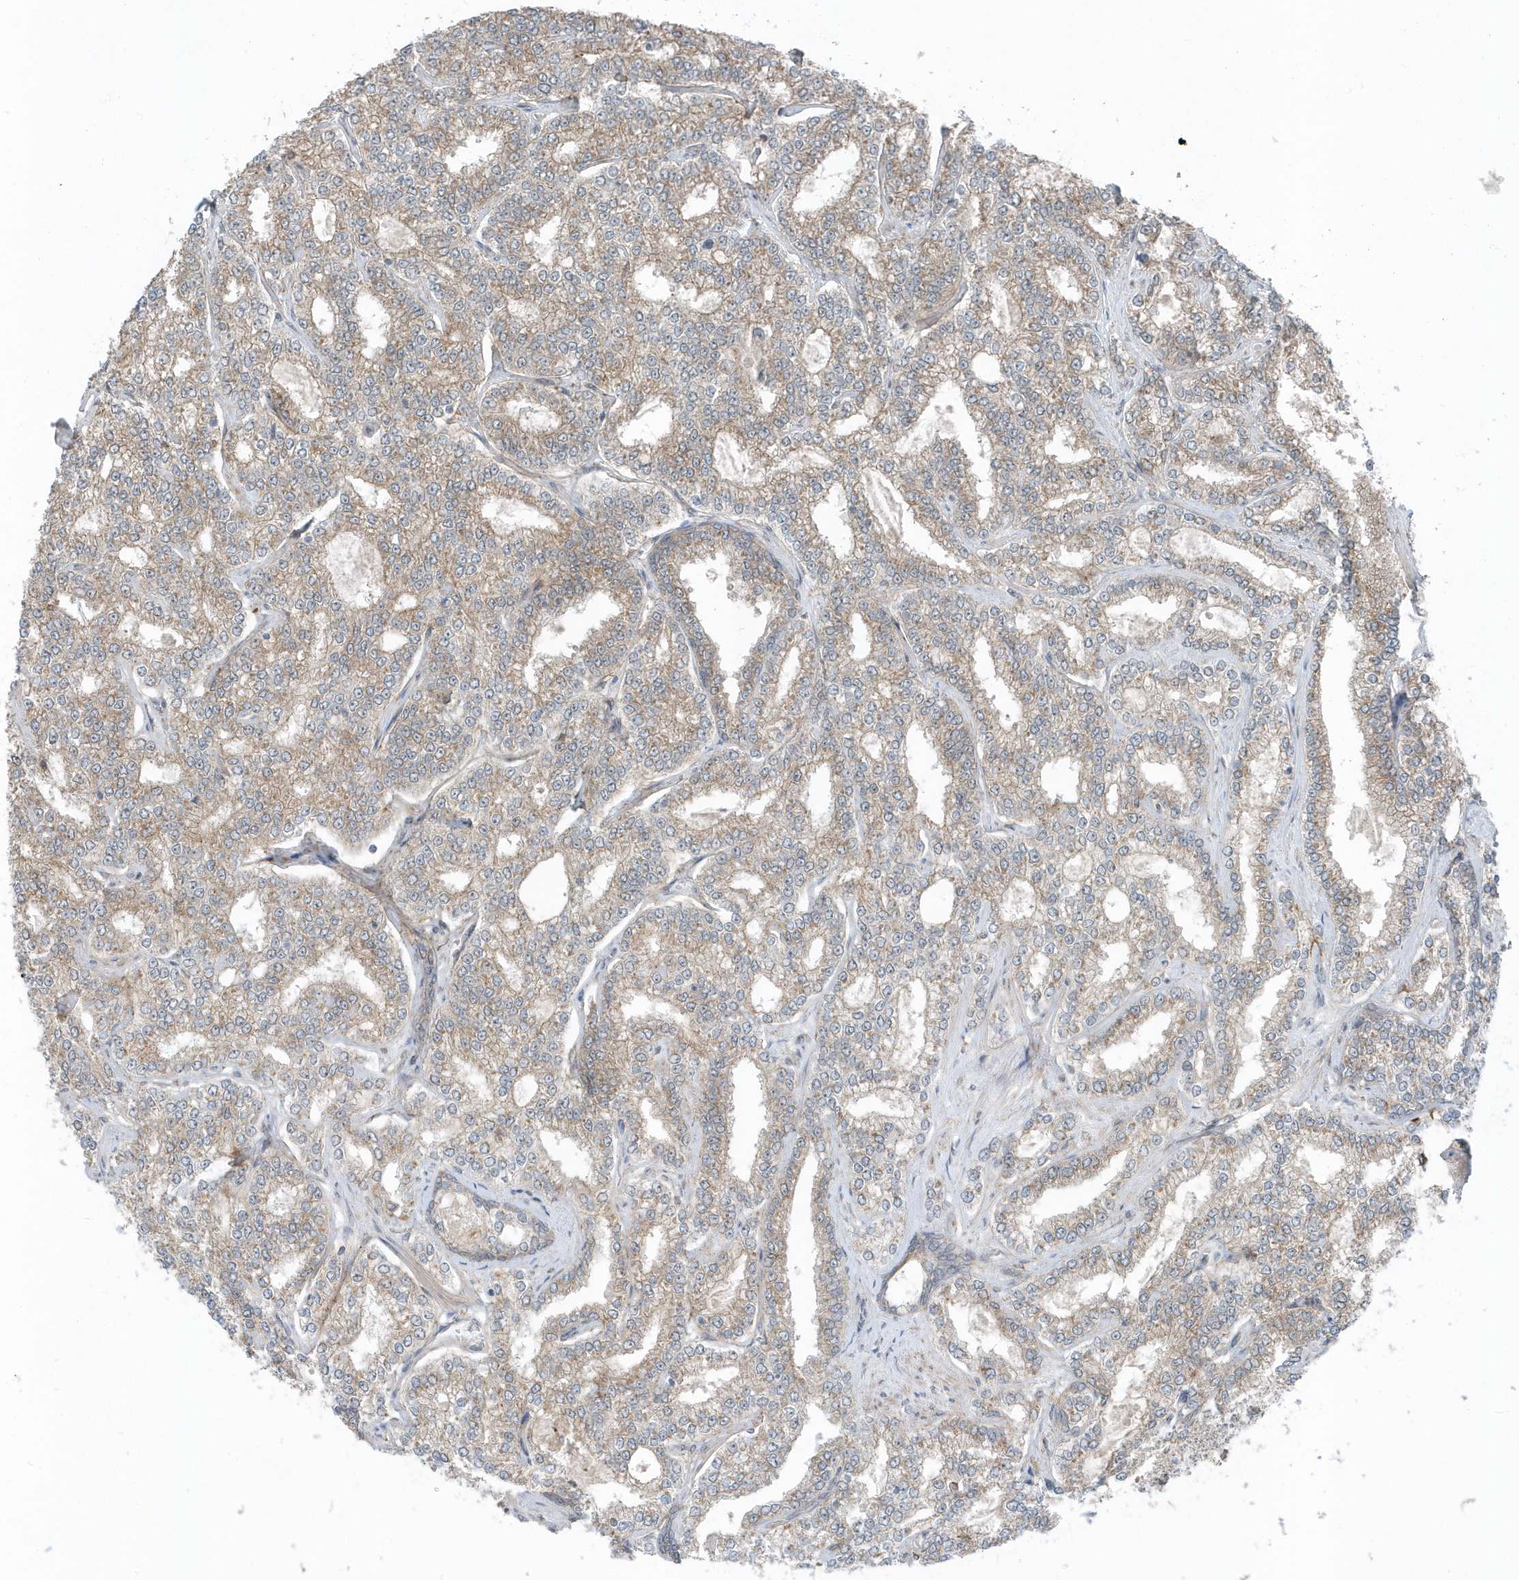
{"staining": {"intensity": "weak", "quantity": "25%-75%", "location": "cytoplasmic/membranous"}, "tissue": "prostate cancer", "cell_type": "Tumor cells", "image_type": "cancer", "snomed": [{"axis": "morphology", "description": "Normal tissue, NOS"}, {"axis": "morphology", "description": "Adenocarcinoma, High grade"}, {"axis": "topography", "description": "Prostate"}], "caption": "Immunohistochemical staining of human high-grade adenocarcinoma (prostate) shows low levels of weak cytoplasmic/membranous protein expression in approximately 25%-75% of tumor cells. The staining was performed using DAB to visualize the protein expression in brown, while the nuclei were stained in blue with hematoxylin (Magnification: 20x).", "gene": "PARD3B", "patient": {"sex": "male", "age": 83}}